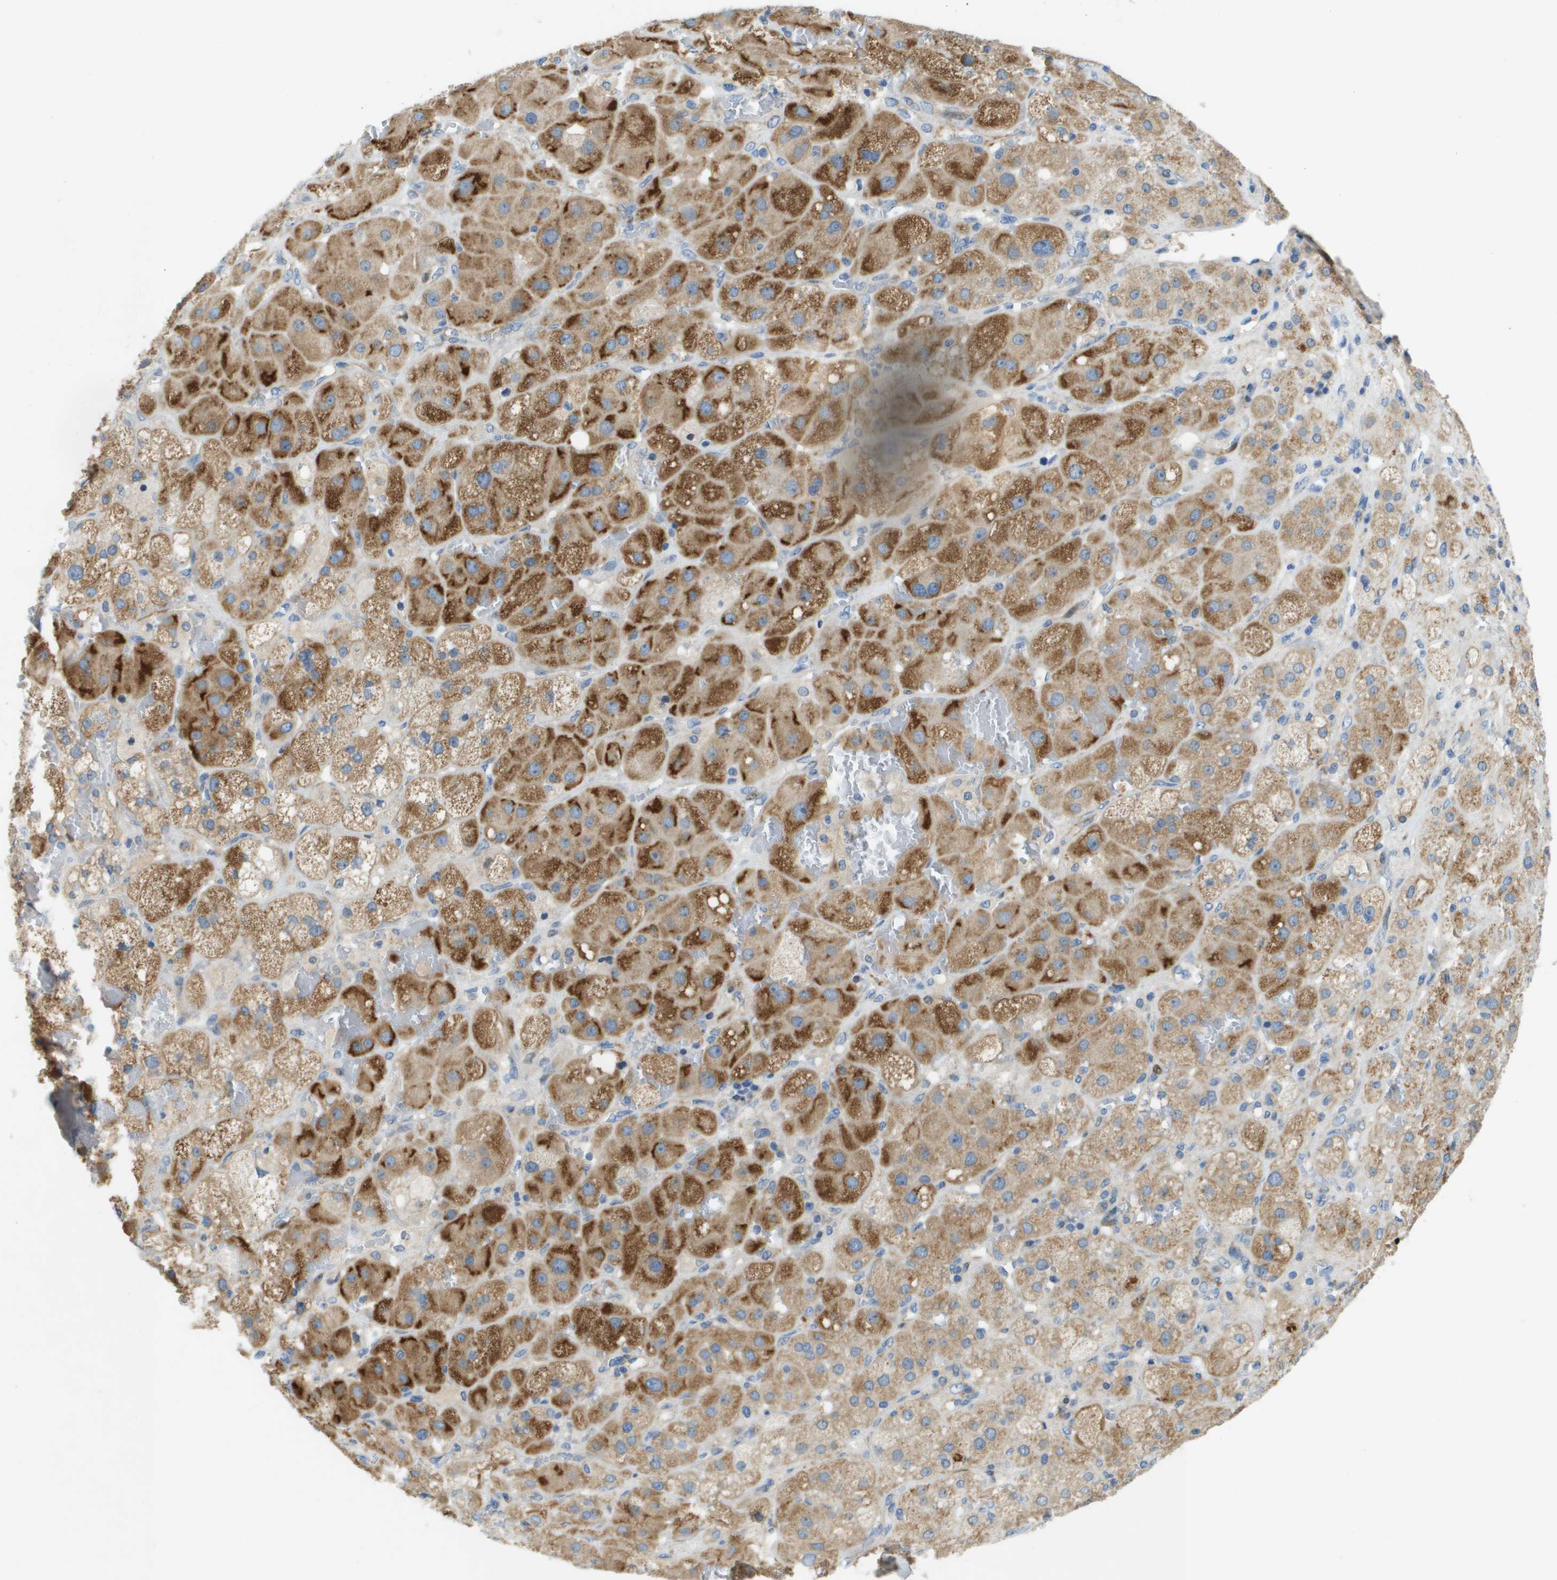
{"staining": {"intensity": "moderate", "quantity": ">75%", "location": "cytoplasmic/membranous"}, "tissue": "adrenal gland", "cell_type": "Glandular cells", "image_type": "normal", "snomed": [{"axis": "morphology", "description": "Normal tissue, NOS"}, {"axis": "topography", "description": "Adrenal gland"}], "caption": "The photomicrograph displays a brown stain indicating the presence of a protein in the cytoplasmic/membranous of glandular cells in adrenal gland.", "gene": "CYGB", "patient": {"sex": "female", "age": 47}}